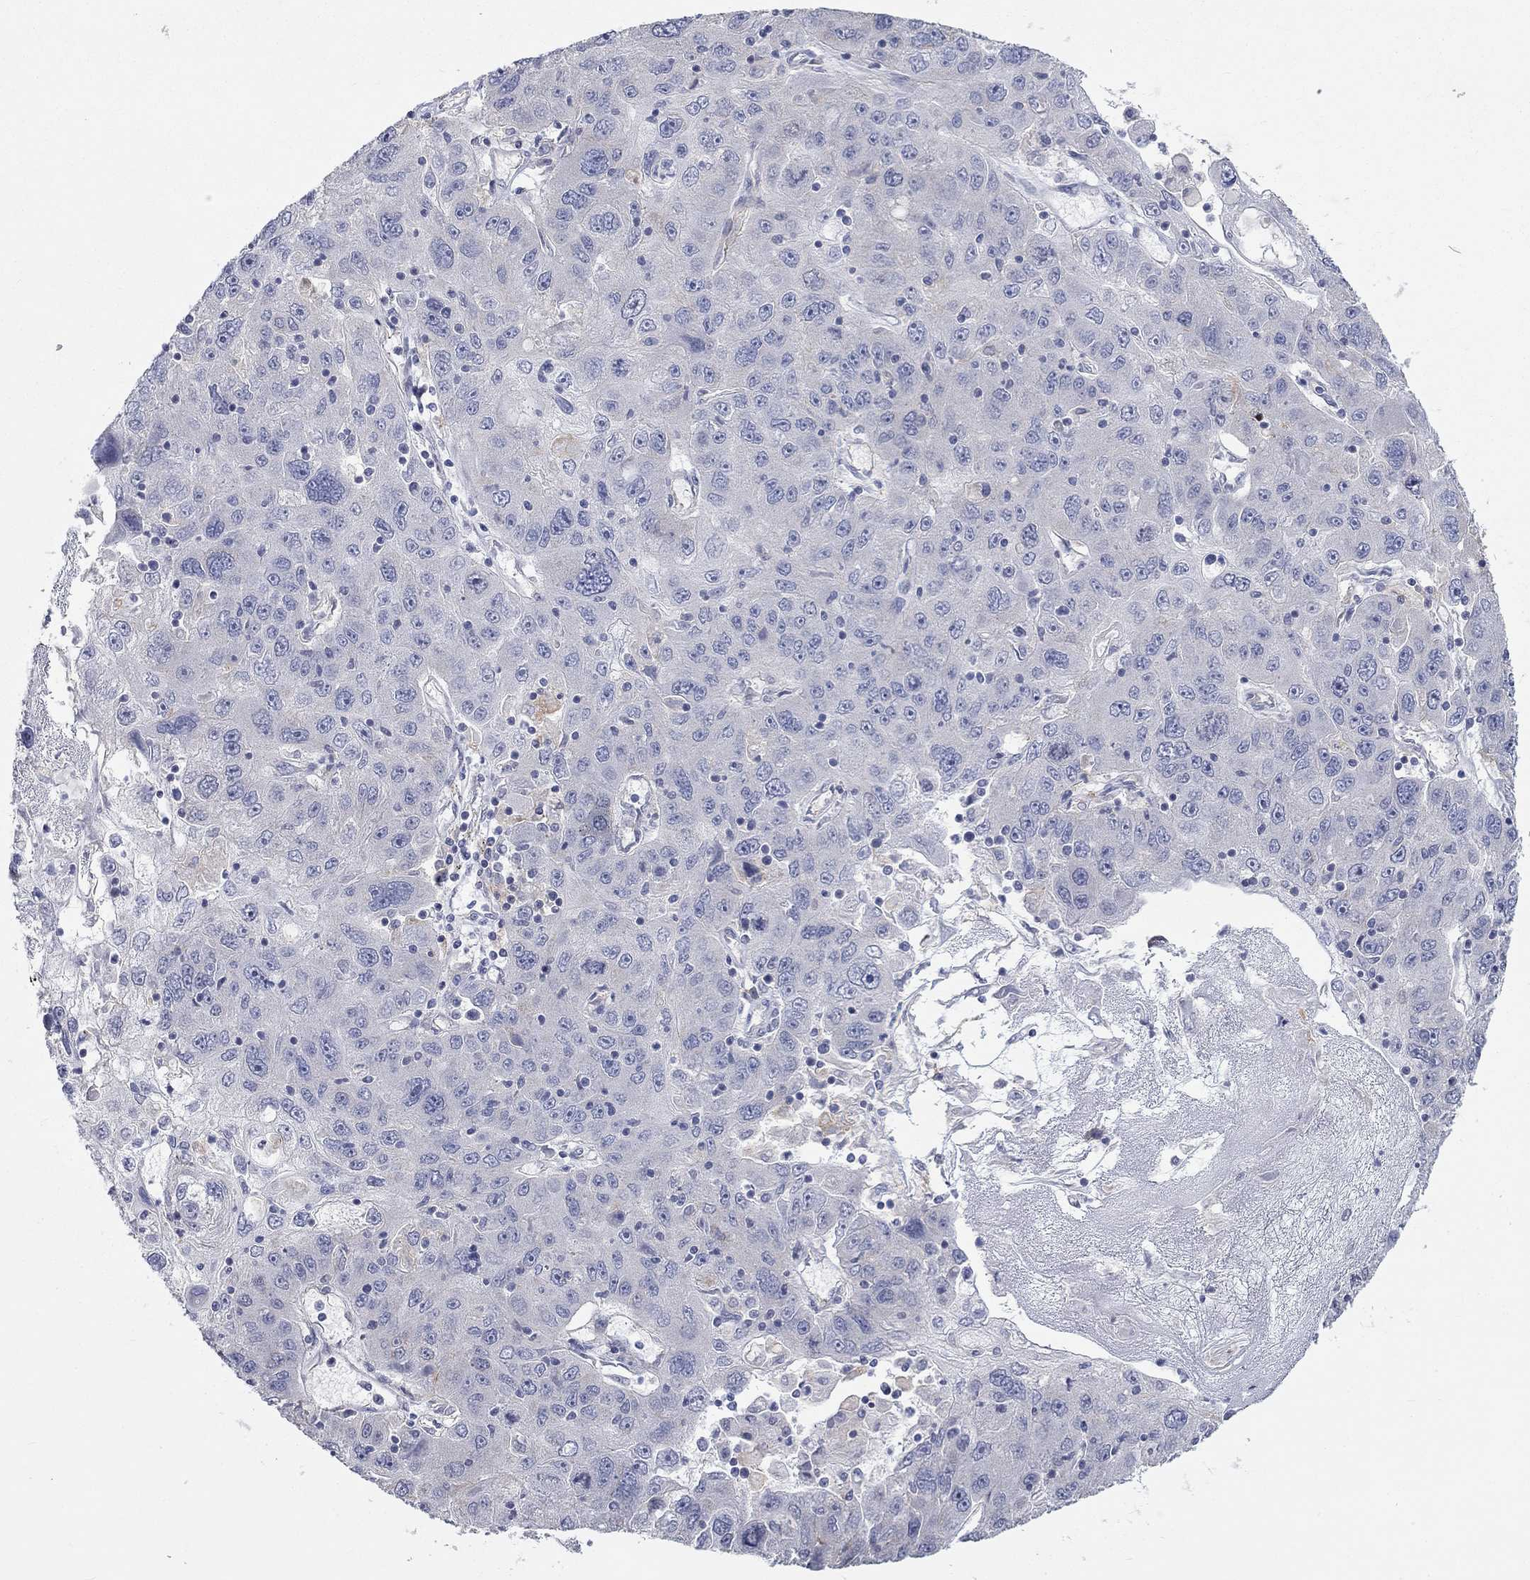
{"staining": {"intensity": "weak", "quantity": "<25%", "location": "cytoplasmic/membranous"}, "tissue": "stomach cancer", "cell_type": "Tumor cells", "image_type": "cancer", "snomed": [{"axis": "morphology", "description": "Adenocarcinoma, NOS"}, {"axis": "topography", "description": "Stomach"}], "caption": "This micrograph is of adenocarcinoma (stomach) stained with immunohistochemistry to label a protein in brown with the nuclei are counter-stained blue. There is no expression in tumor cells.", "gene": "PCDHGA10", "patient": {"sex": "male", "age": 56}}